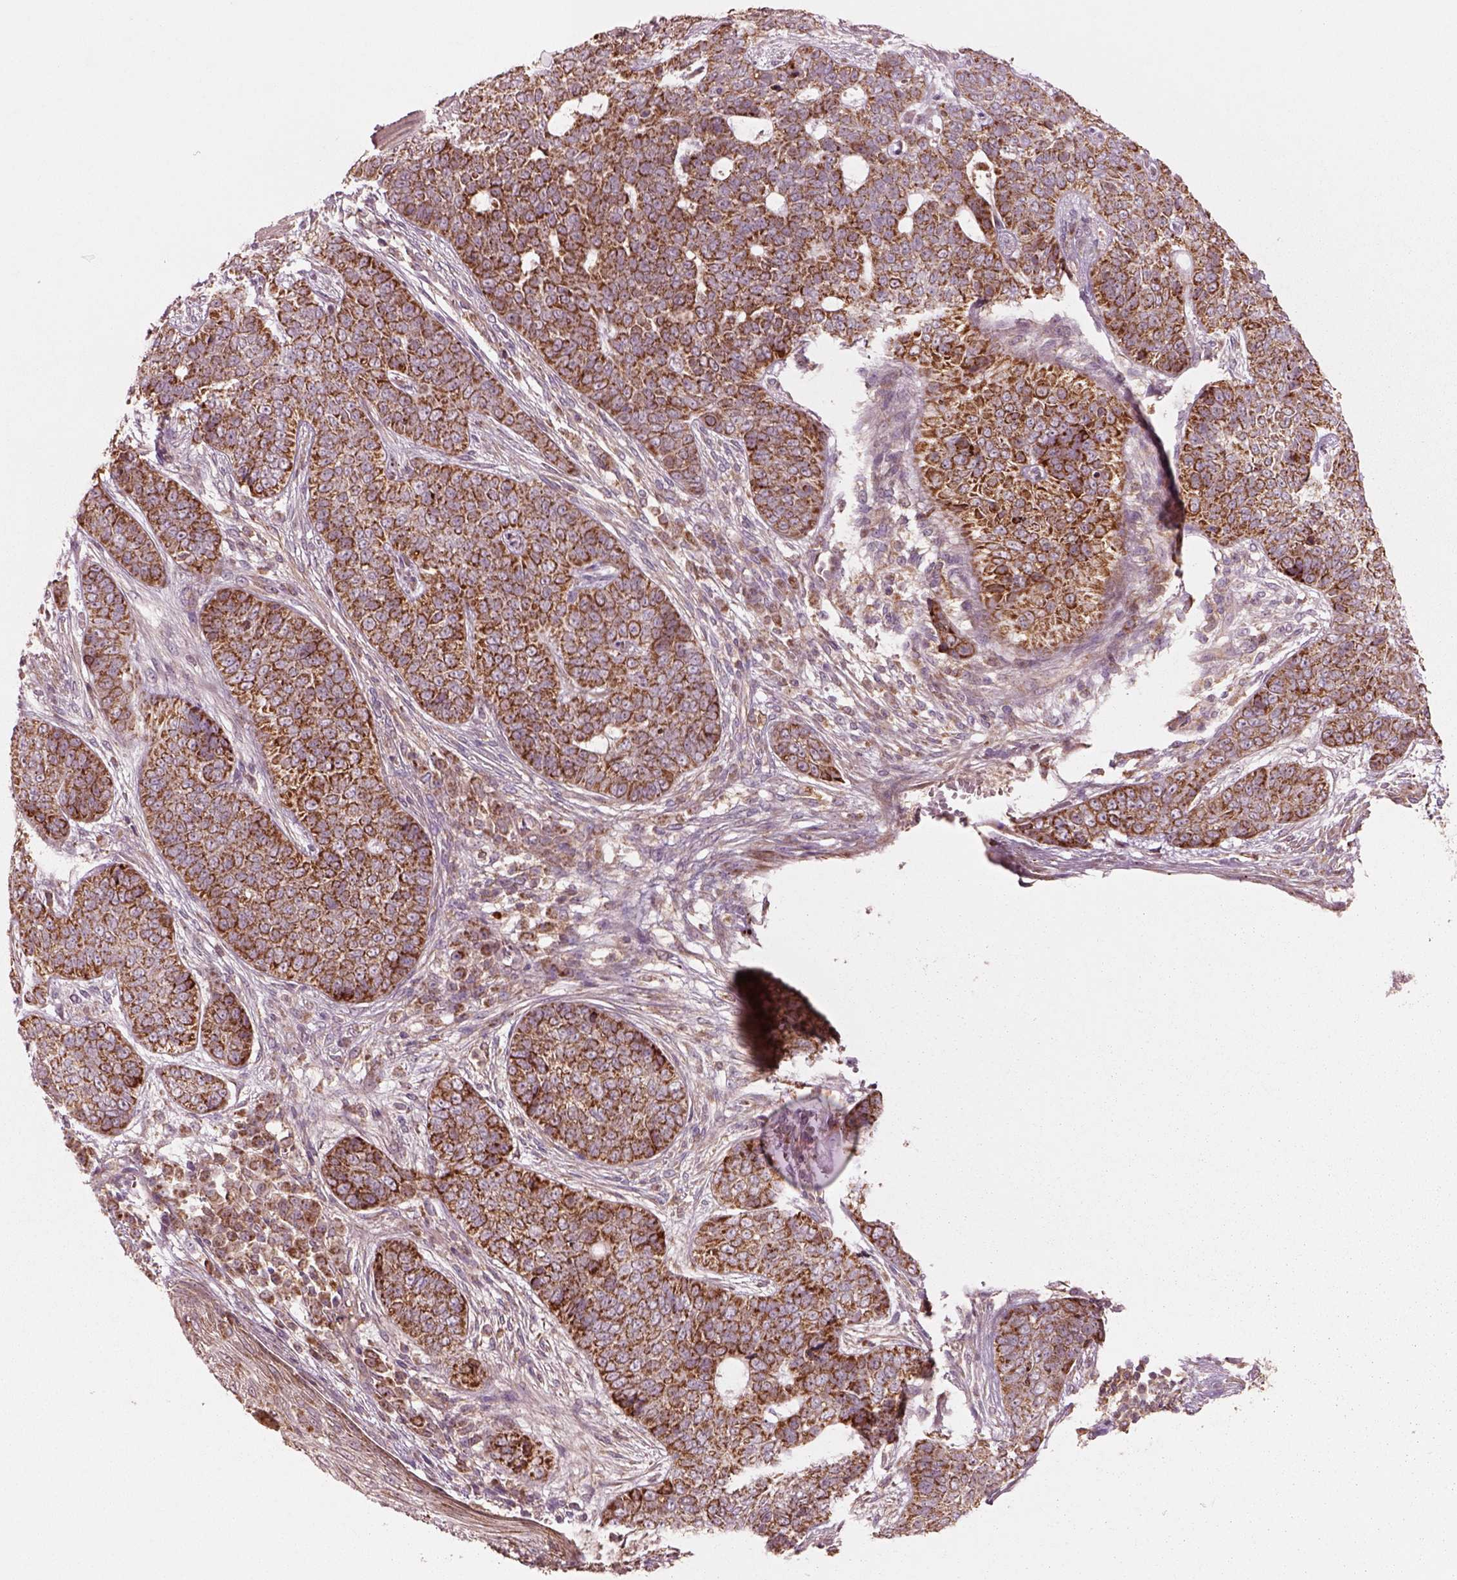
{"staining": {"intensity": "moderate", "quantity": ">75%", "location": "cytoplasmic/membranous"}, "tissue": "skin cancer", "cell_type": "Tumor cells", "image_type": "cancer", "snomed": [{"axis": "morphology", "description": "Basal cell carcinoma"}, {"axis": "topography", "description": "Skin"}], "caption": "Protein expression analysis of human skin basal cell carcinoma reveals moderate cytoplasmic/membranous expression in approximately >75% of tumor cells.", "gene": "SLC25A5", "patient": {"sex": "female", "age": 69}}